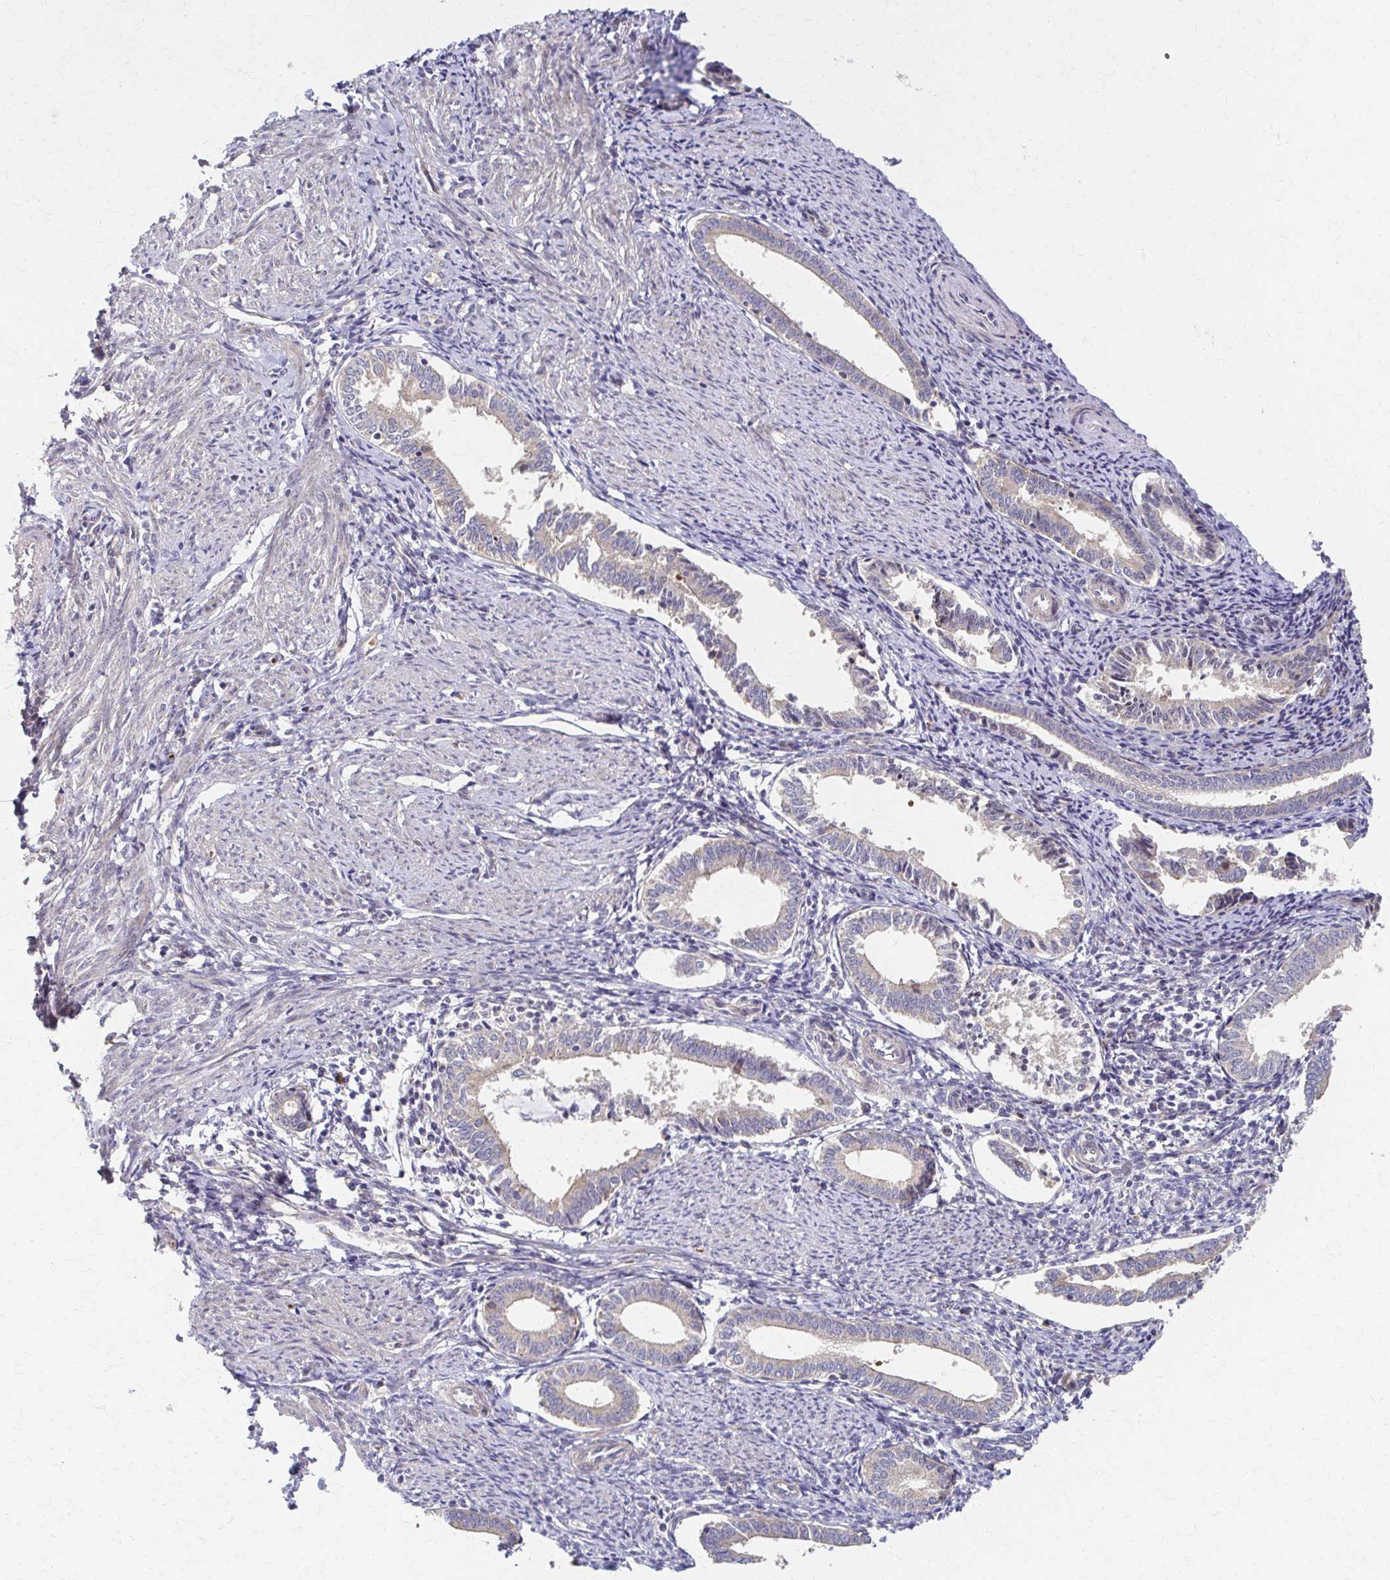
{"staining": {"intensity": "negative", "quantity": "none", "location": "none"}, "tissue": "endometrium", "cell_type": "Cells in endometrial stroma", "image_type": "normal", "snomed": [{"axis": "morphology", "description": "Normal tissue, NOS"}, {"axis": "topography", "description": "Endometrium"}], "caption": "This image is of unremarkable endometrium stained with immunohistochemistry (IHC) to label a protein in brown with the nuclei are counter-stained blue. There is no positivity in cells in endometrial stroma. (DAB immunohistochemistry, high magnification).", "gene": "SKA2", "patient": {"sex": "female", "age": 41}}